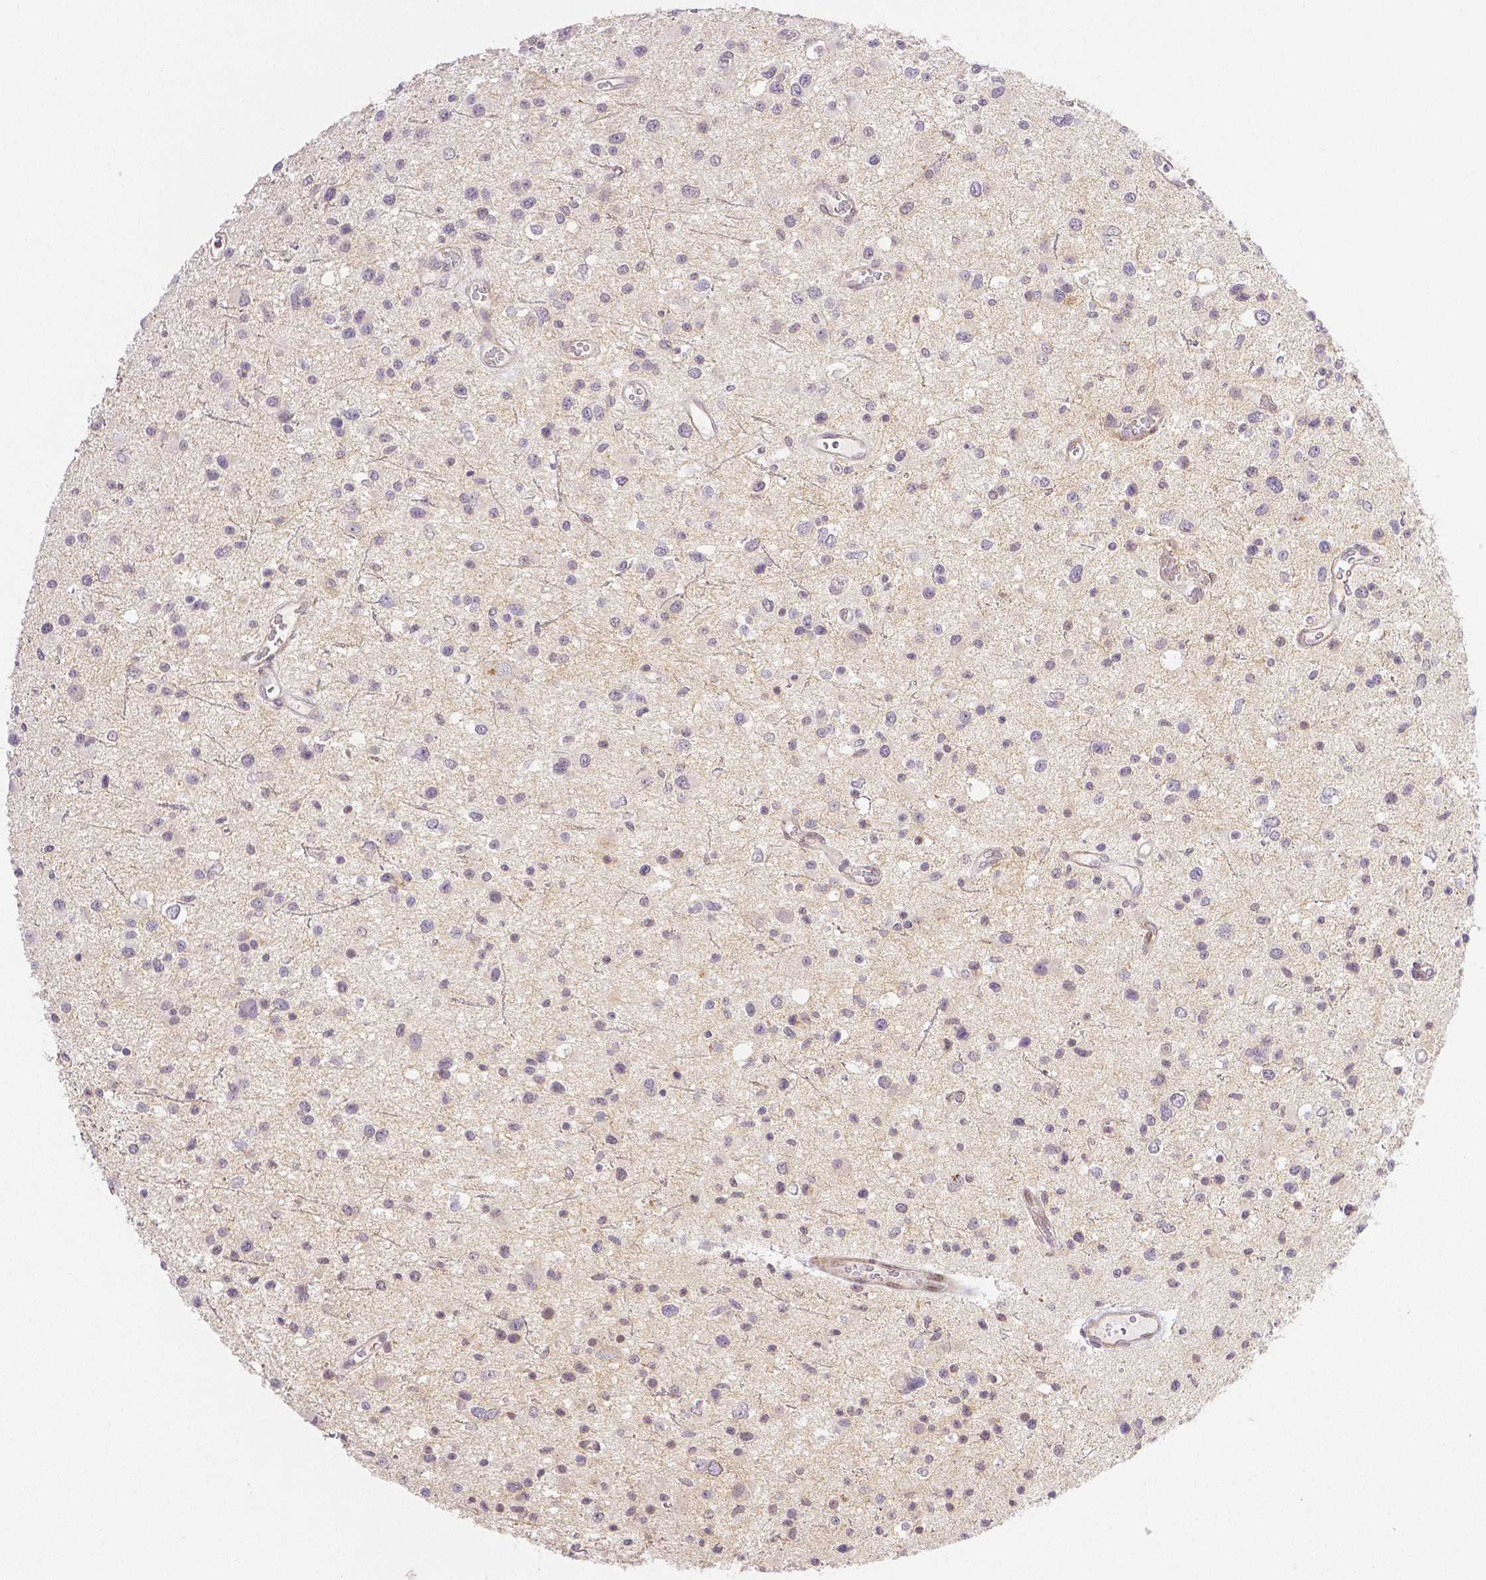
{"staining": {"intensity": "negative", "quantity": "none", "location": "none"}, "tissue": "glioma", "cell_type": "Tumor cells", "image_type": "cancer", "snomed": [{"axis": "morphology", "description": "Glioma, malignant, Low grade"}, {"axis": "topography", "description": "Brain"}], "caption": "Tumor cells show no significant expression in glioma.", "gene": "THY1", "patient": {"sex": "male", "age": 43}}